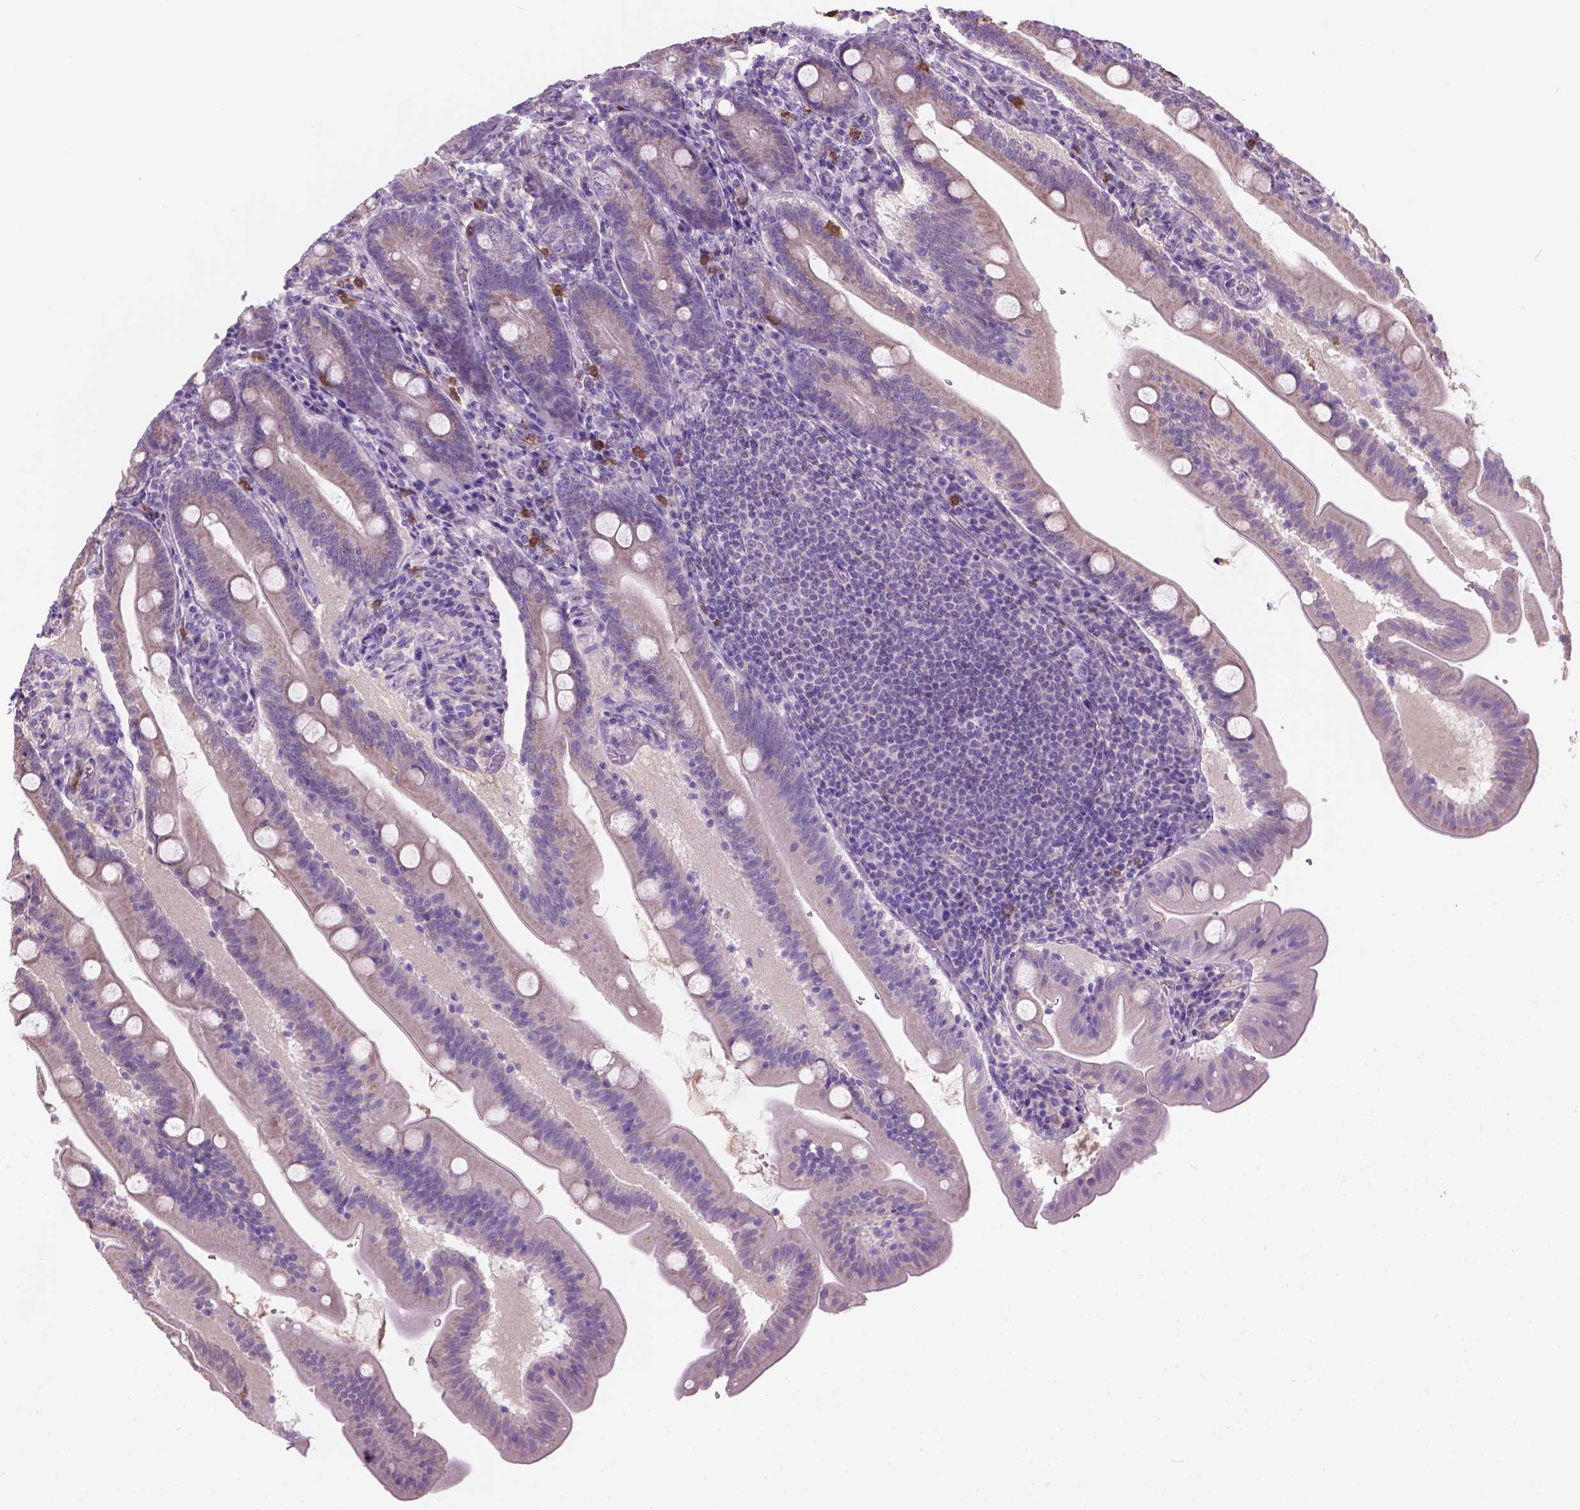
{"staining": {"intensity": "negative", "quantity": "none", "location": "none"}, "tissue": "small intestine", "cell_type": "Glandular cells", "image_type": "normal", "snomed": [{"axis": "morphology", "description": "Normal tissue, NOS"}, {"axis": "topography", "description": "Small intestine"}], "caption": "Immunohistochemical staining of normal small intestine demonstrates no significant staining in glandular cells. (Brightfield microscopy of DAB (3,3'-diaminobenzidine) immunohistochemistry (IHC) at high magnification).", "gene": "CD84", "patient": {"sex": "male", "age": 37}}